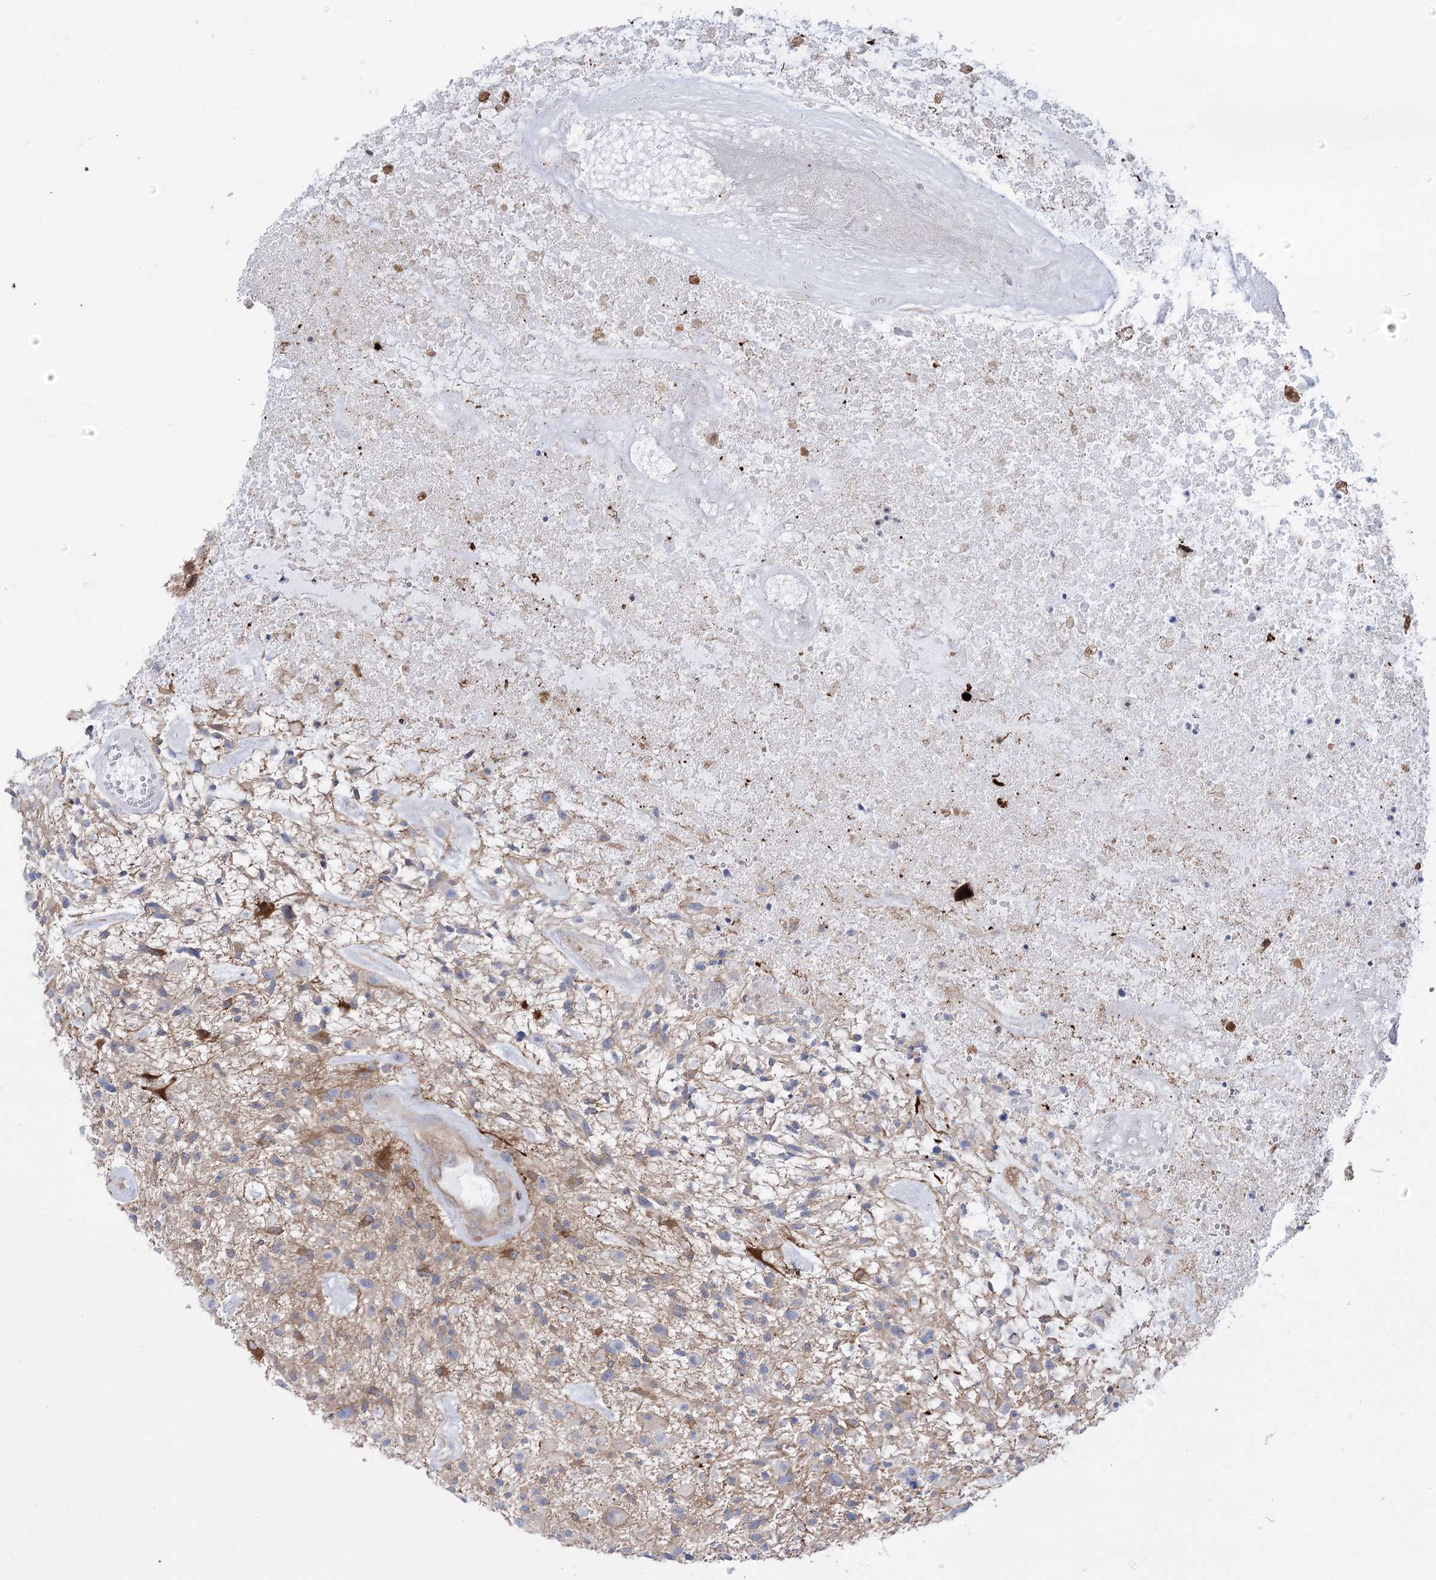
{"staining": {"intensity": "moderate", "quantity": "<25%", "location": "cytoplasmic/membranous"}, "tissue": "glioma", "cell_type": "Tumor cells", "image_type": "cancer", "snomed": [{"axis": "morphology", "description": "Glioma, malignant, High grade"}, {"axis": "topography", "description": "Brain"}], "caption": "DAB (3,3'-diaminobenzidine) immunohistochemical staining of malignant glioma (high-grade) demonstrates moderate cytoplasmic/membranous protein staining in about <25% of tumor cells. Immunohistochemistry (ihc) stains the protein of interest in brown and the nuclei are stained blue.", "gene": "PLEKHA5", "patient": {"sex": "male", "age": 47}}